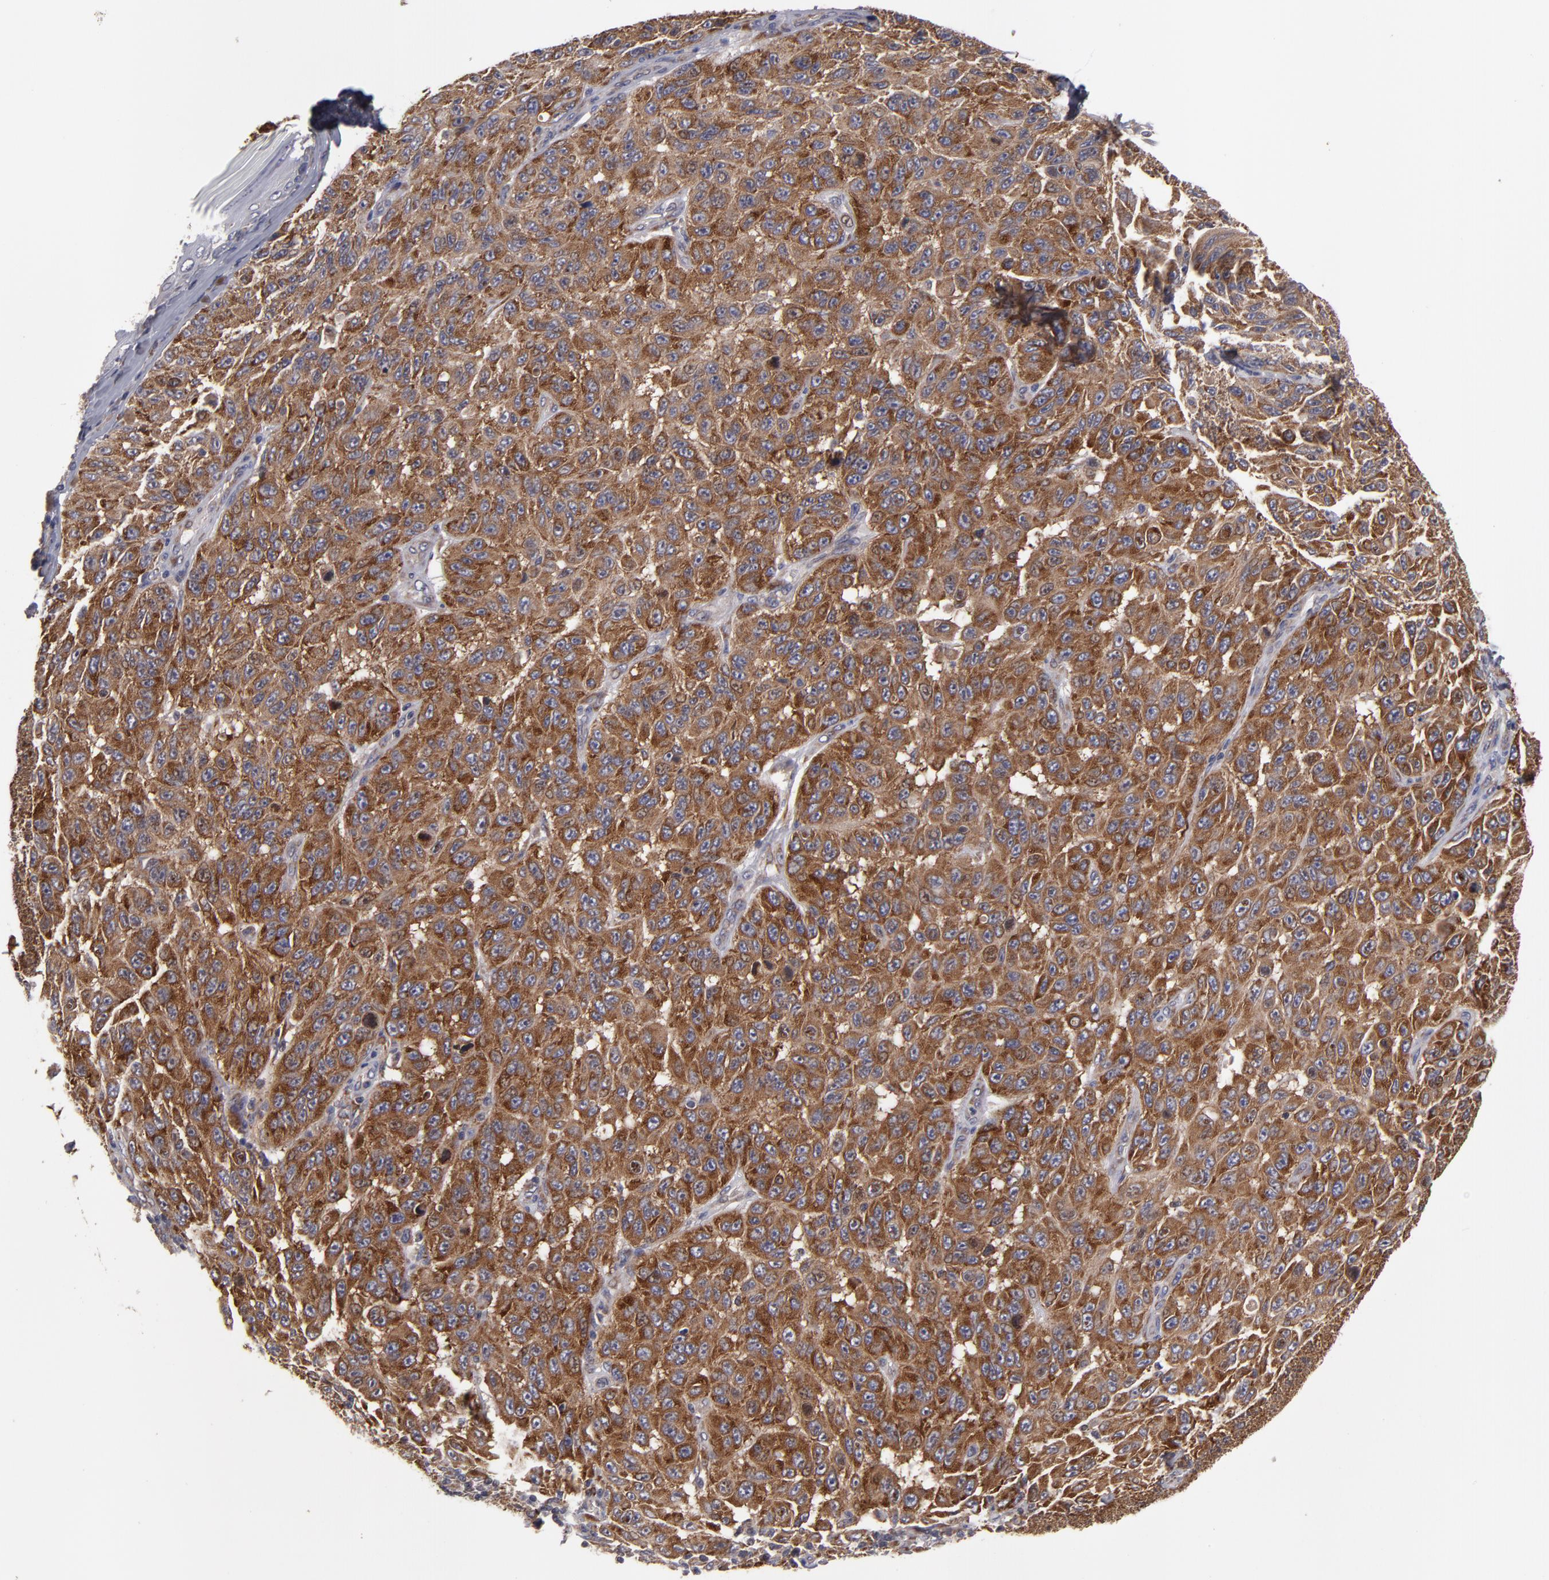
{"staining": {"intensity": "strong", "quantity": ">75%", "location": "cytoplasmic/membranous"}, "tissue": "melanoma", "cell_type": "Tumor cells", "image_type": "cancer", "snomed": [{"axis": "morphology", "description": "Malignant melanoma, NOS"}, {"axis": "topography", "description": "Skin"}], "caption": "Human malignant melanoma stained with a brown dye reveals strong cytoplasmic/membranous positive staining in about >75% of tumor cells.", "gene": "SND1", "patient": {"sex": "male", "age": 30}}